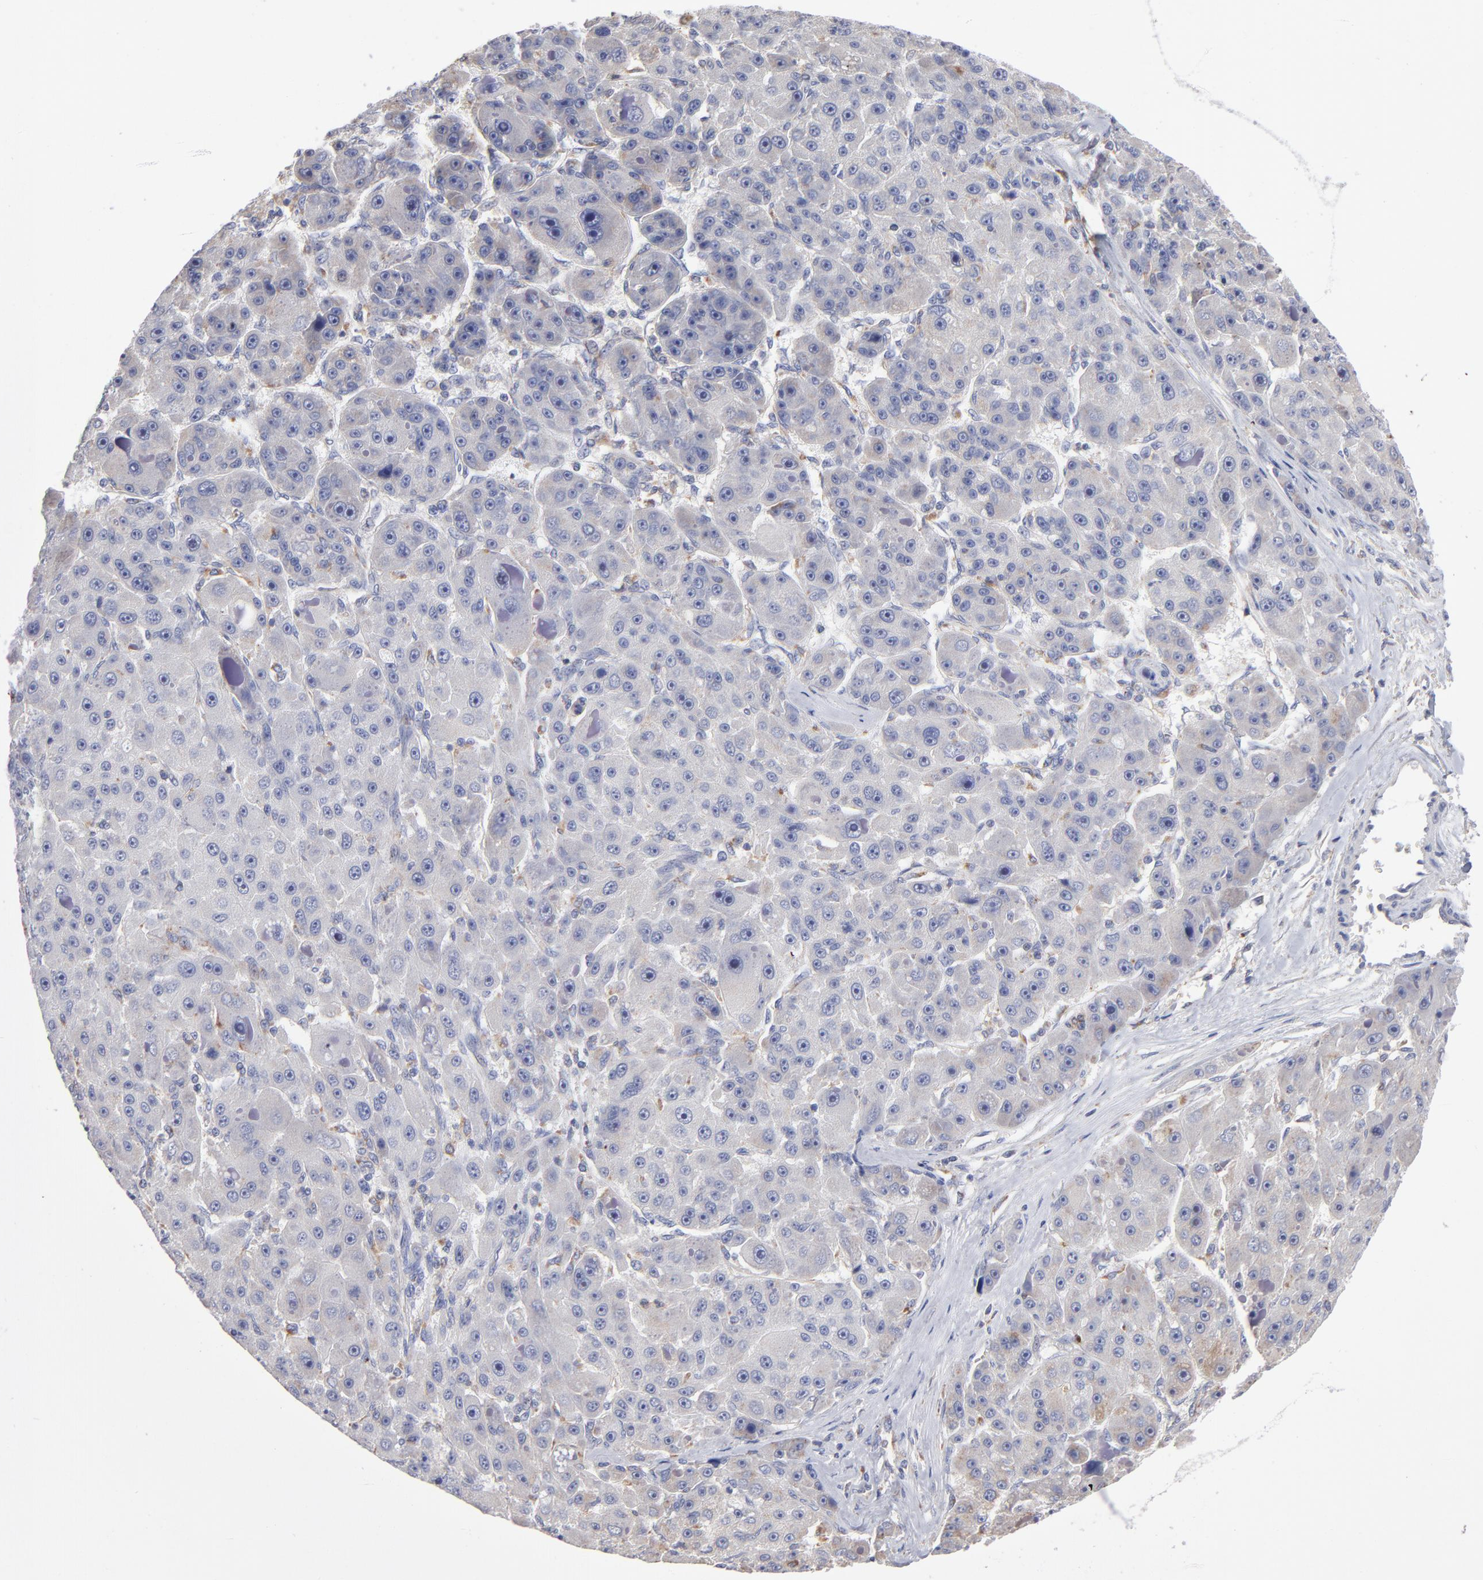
{"staining": {"intensity": "moderate", "quantity": "25%-75%", "location": "cytoplasmic/membranous"}, "tissue": "liver cancer", "cell_type": "Tumor cells", "image_type": "cancer", "snomed": [{"axis": "morphology", "description": "Carcinoma, Hepatocellular, NOS"}, {"axis": "topography", "description": "Liver"}], "caption": "A brown stain shows moderate cytoplasmic/membranous expression of a protein in liver hepatocellular carcinoma tumor cells. Nuclei are stained in blue.", "gene": "RRAGB", "patient": {"sex": "male", "age": 76}}